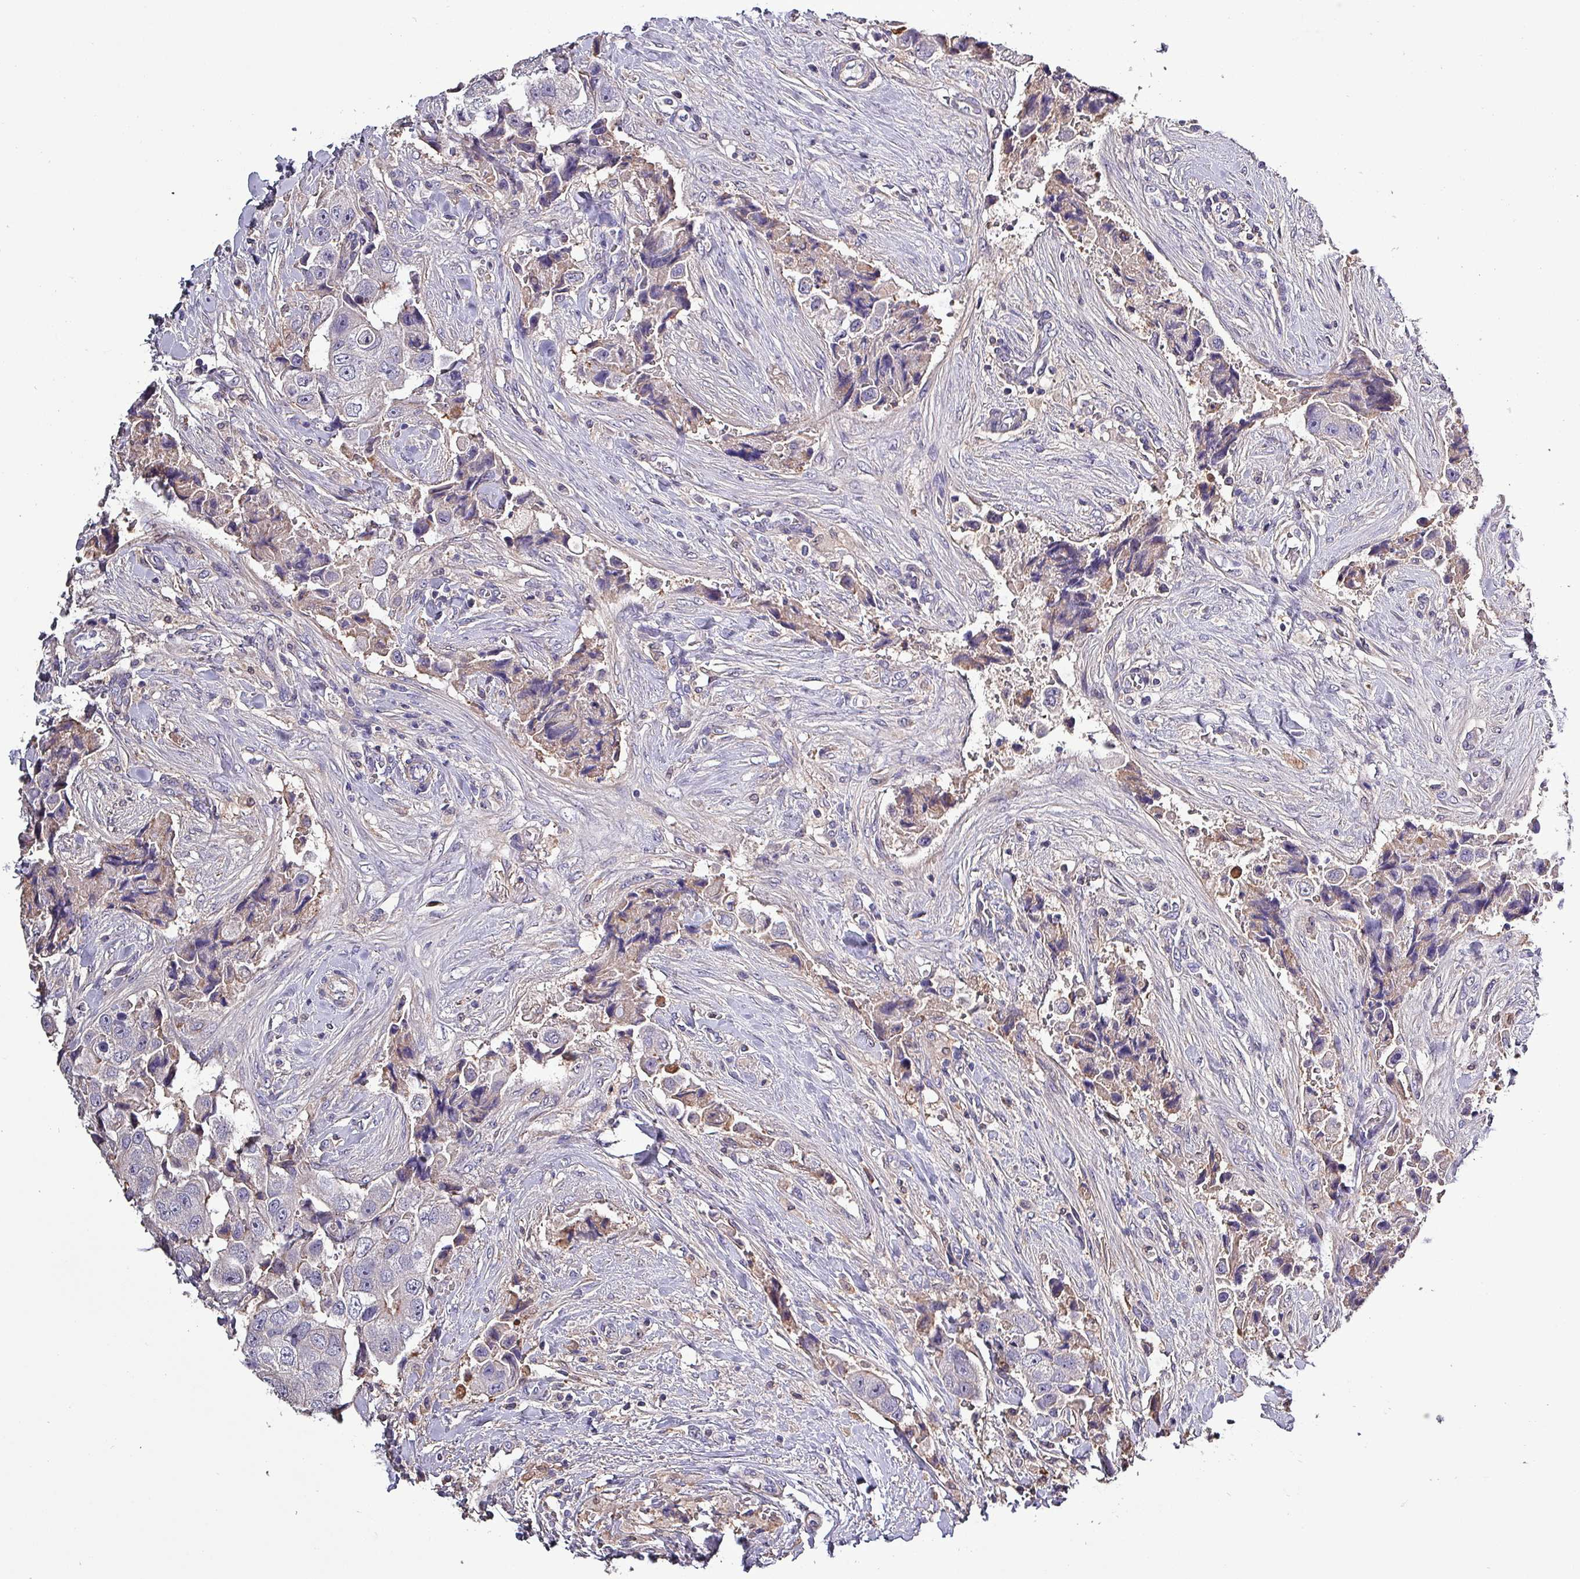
{"staining": {"intensity": "weak", "quantity": "<25%", "location": "cytoplasmic/membranous"}, "tissue": "breast cancer", "cell_type": "Tumor cells", "image_type": "cancer", "snomed": [{"axis": "morphology", "description": "Normal tissue, NOS"}, {"axis": "morphology", "description": "Duct carcinoma"}, {"axis": "topography", "description": "Breast"}], "caption": "Tumor cells are negative for protein expression in human breast infiltrating ductal carcinoma. Nuclei are stained in blue.", "gene": "HTRA4", "patient": {"sex": "female", "age": 62}}